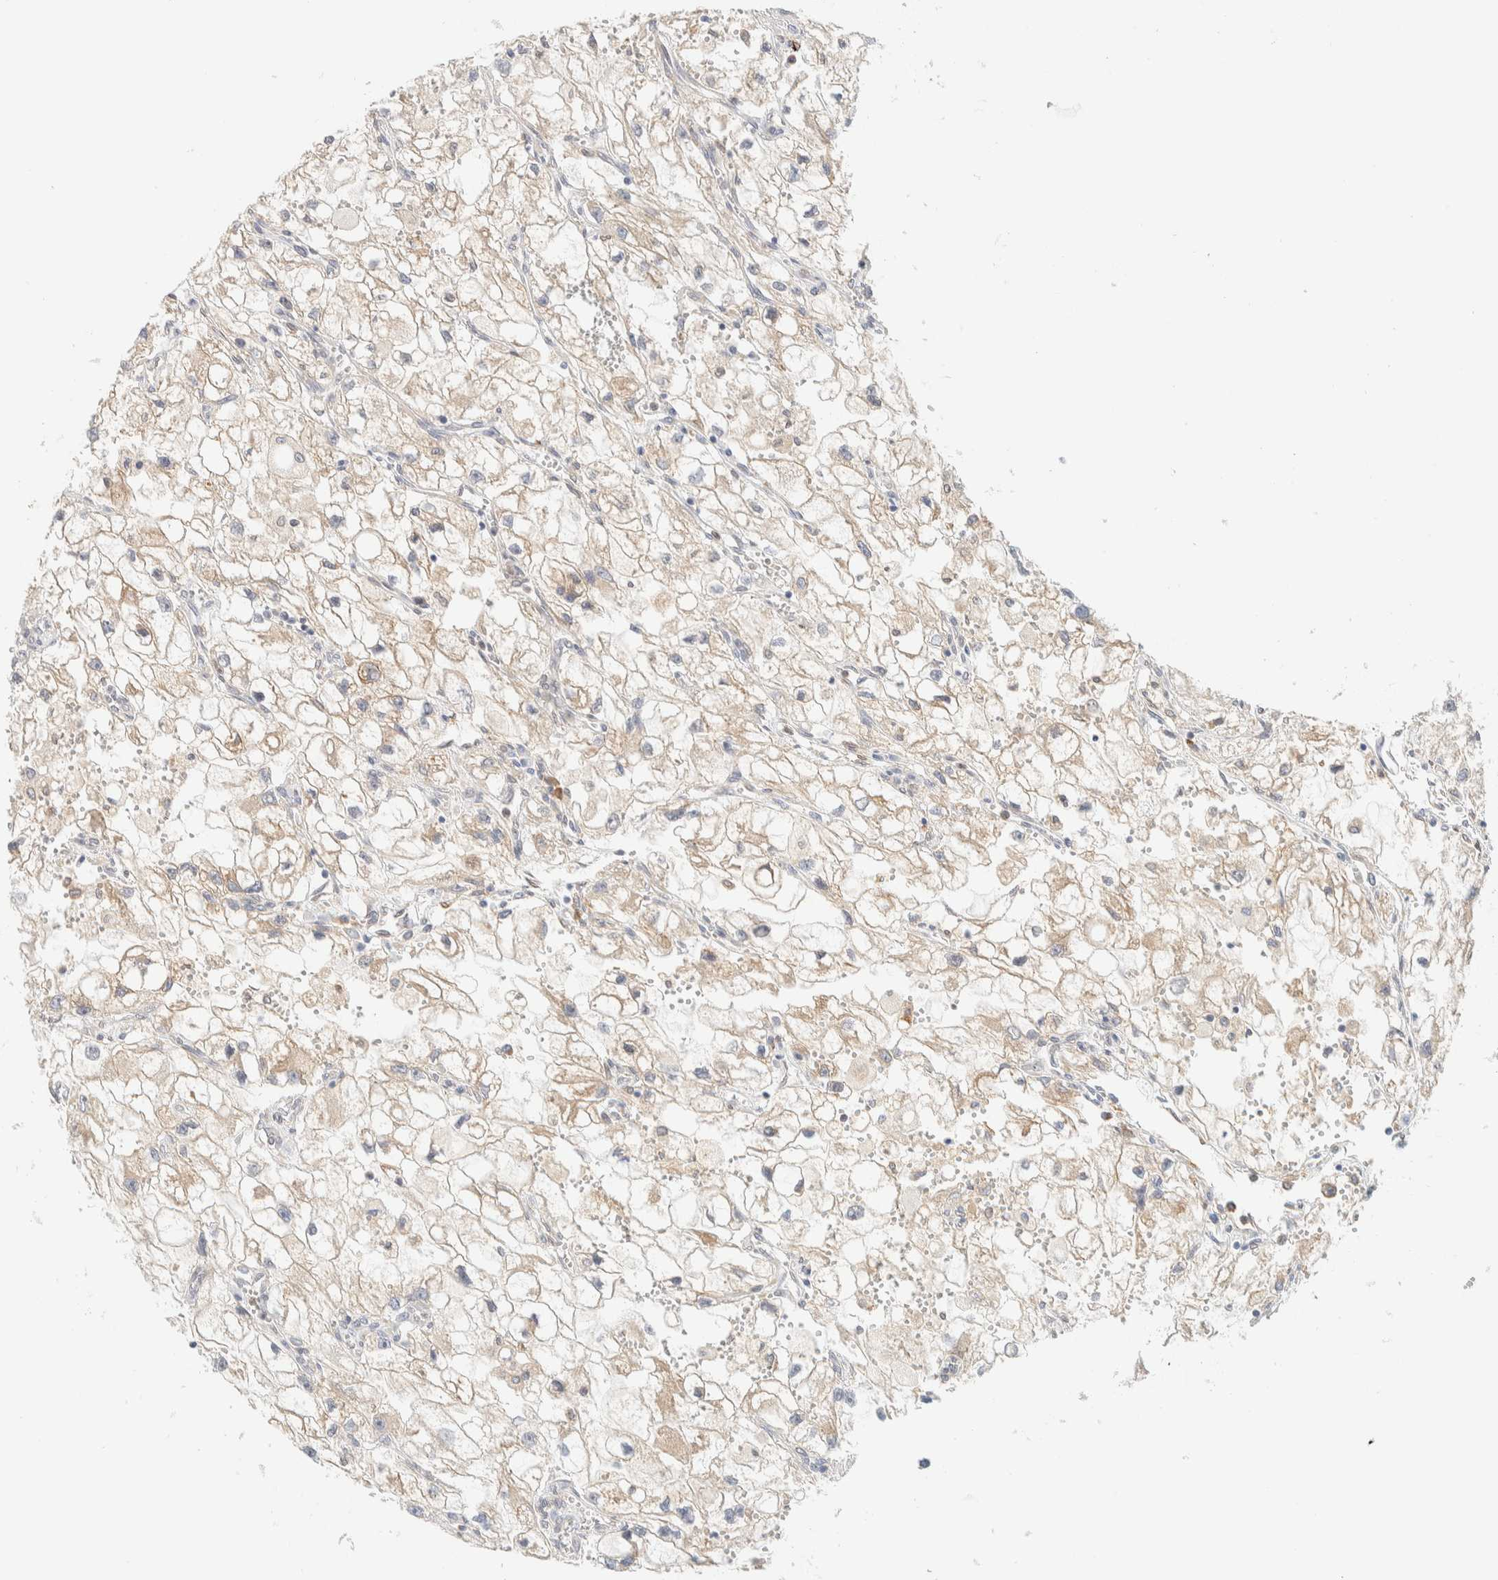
{"staining": {"intensity": "weak", "quantity": ">75%", "location": "cytoplasmic/membranous"}, "tissue": "renal cancer", "cell_type": "Tumor cells", "image_type": "cancer", "snomed": [{"axis": "morphology", "description": "Adenocarcinoma, NOS"}, {"axis": "topography", "description": "Kidney"}], "caption": "A micrograph of renal cancer stained for a protein displays weak cytoplasmic/membranous brown staining in tumor cells.", "gene": "NT5C", "patient": {"sex": "female", "age": 70}}